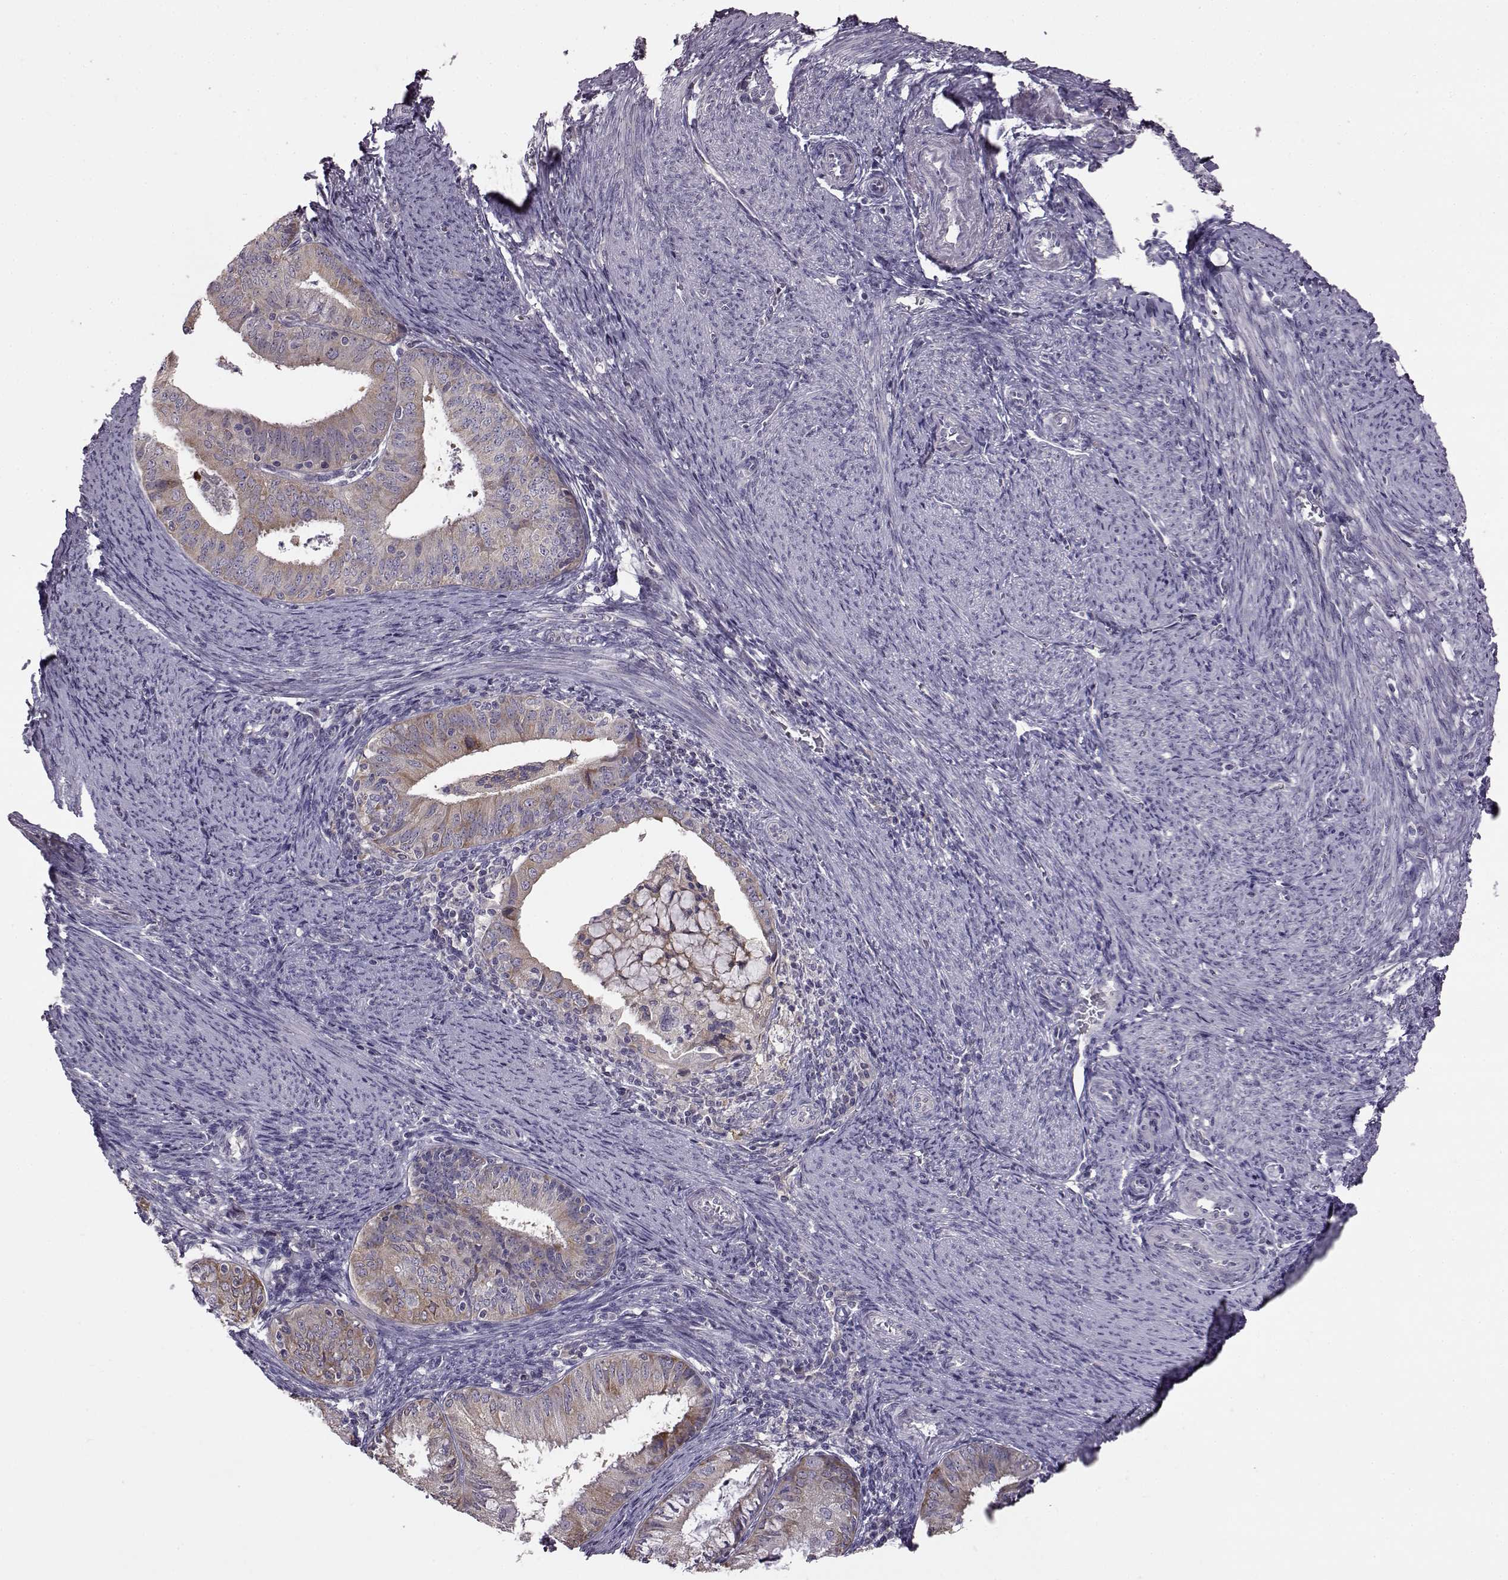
{"staining": {"intensity": "weak", "quantity": "<25%", "location": "cytoplasmic/membranous"}, "tissue": "endometrial cancer", "cell_type": "Tumor cells", "image_type": "cancer", "snomed": [{"axis": "morphology", "description": "Adenocarcinoma, NOS"}, {"axis": "topography", "description": "Endometrium"}], "caption": "High power microscopy image of an immunohistochemistry (IHC) image of endometrial cancer (adenocarcinoma), revealing no significant staining in tumor cells. (DAB immunohistochemistry, high magnification).", "gene": "ADGRG2", "patient": {"sex": "female", "age": 57}}